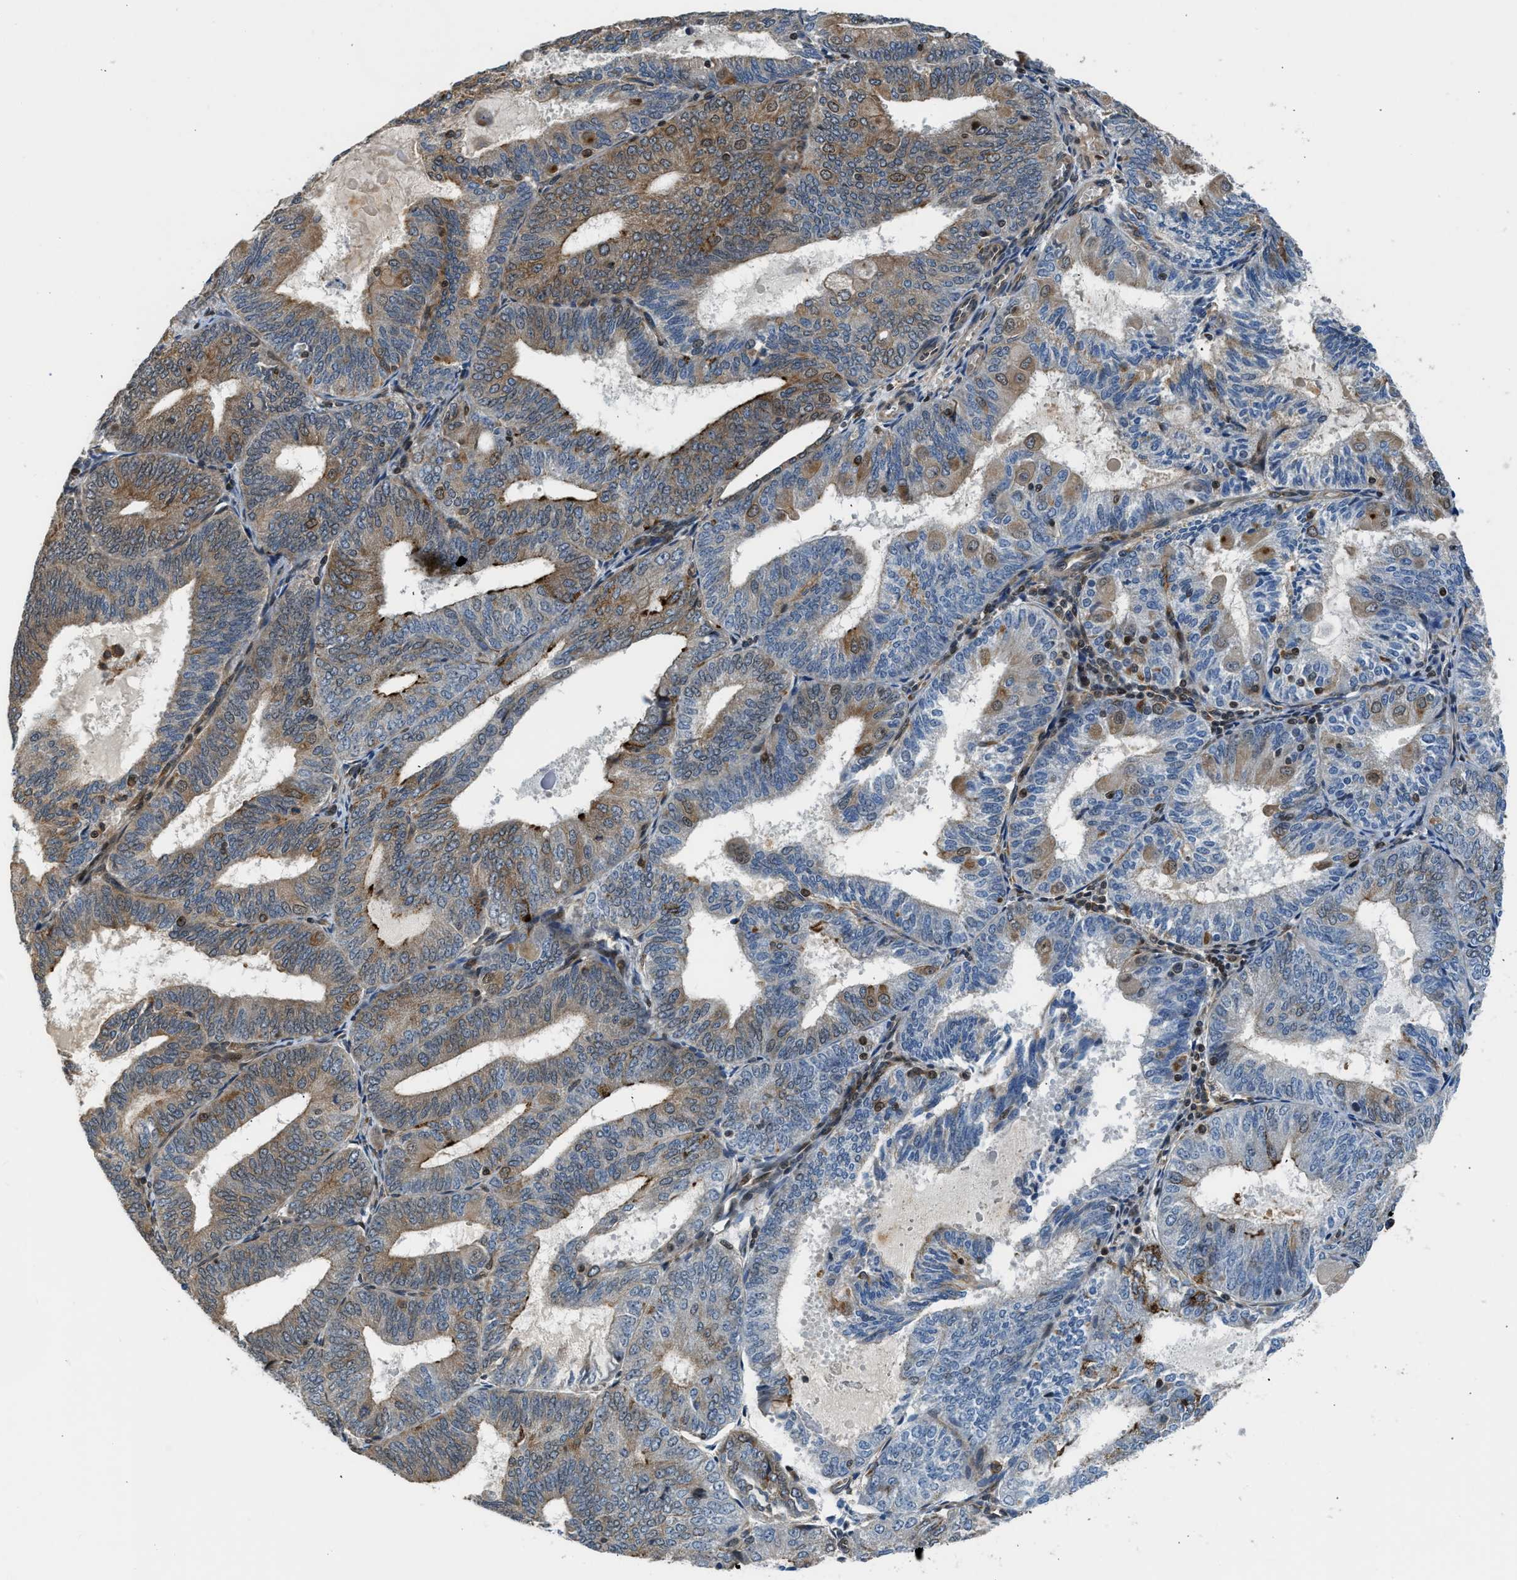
{"staining": {"intensity": "weak", "quantity": "25%-75%", "location": "cytoplasmic/membranous,nuclear"}, "tissue": "endometrial cancer", "cell_type": "Tumor cells", "image_type": "cancer", "snomed": [{"axis": "morphology", "description": "Adenocarcinoma, NOS"}, {"axis": "topography", "description": "Endometrium"}], "caption": "Immunohistochemical staining of human endometrial cancer (adenocarcinoma) reveals low levels of weak cytoplasmic/membranous and nuclear protein positivity in about 25%-75% of tumor cells. The protein of interest is shown in brown color, while the nuclei are stained blue.", "gene": "RETREG3", "patient": {"sex": "female", "age": 81}}